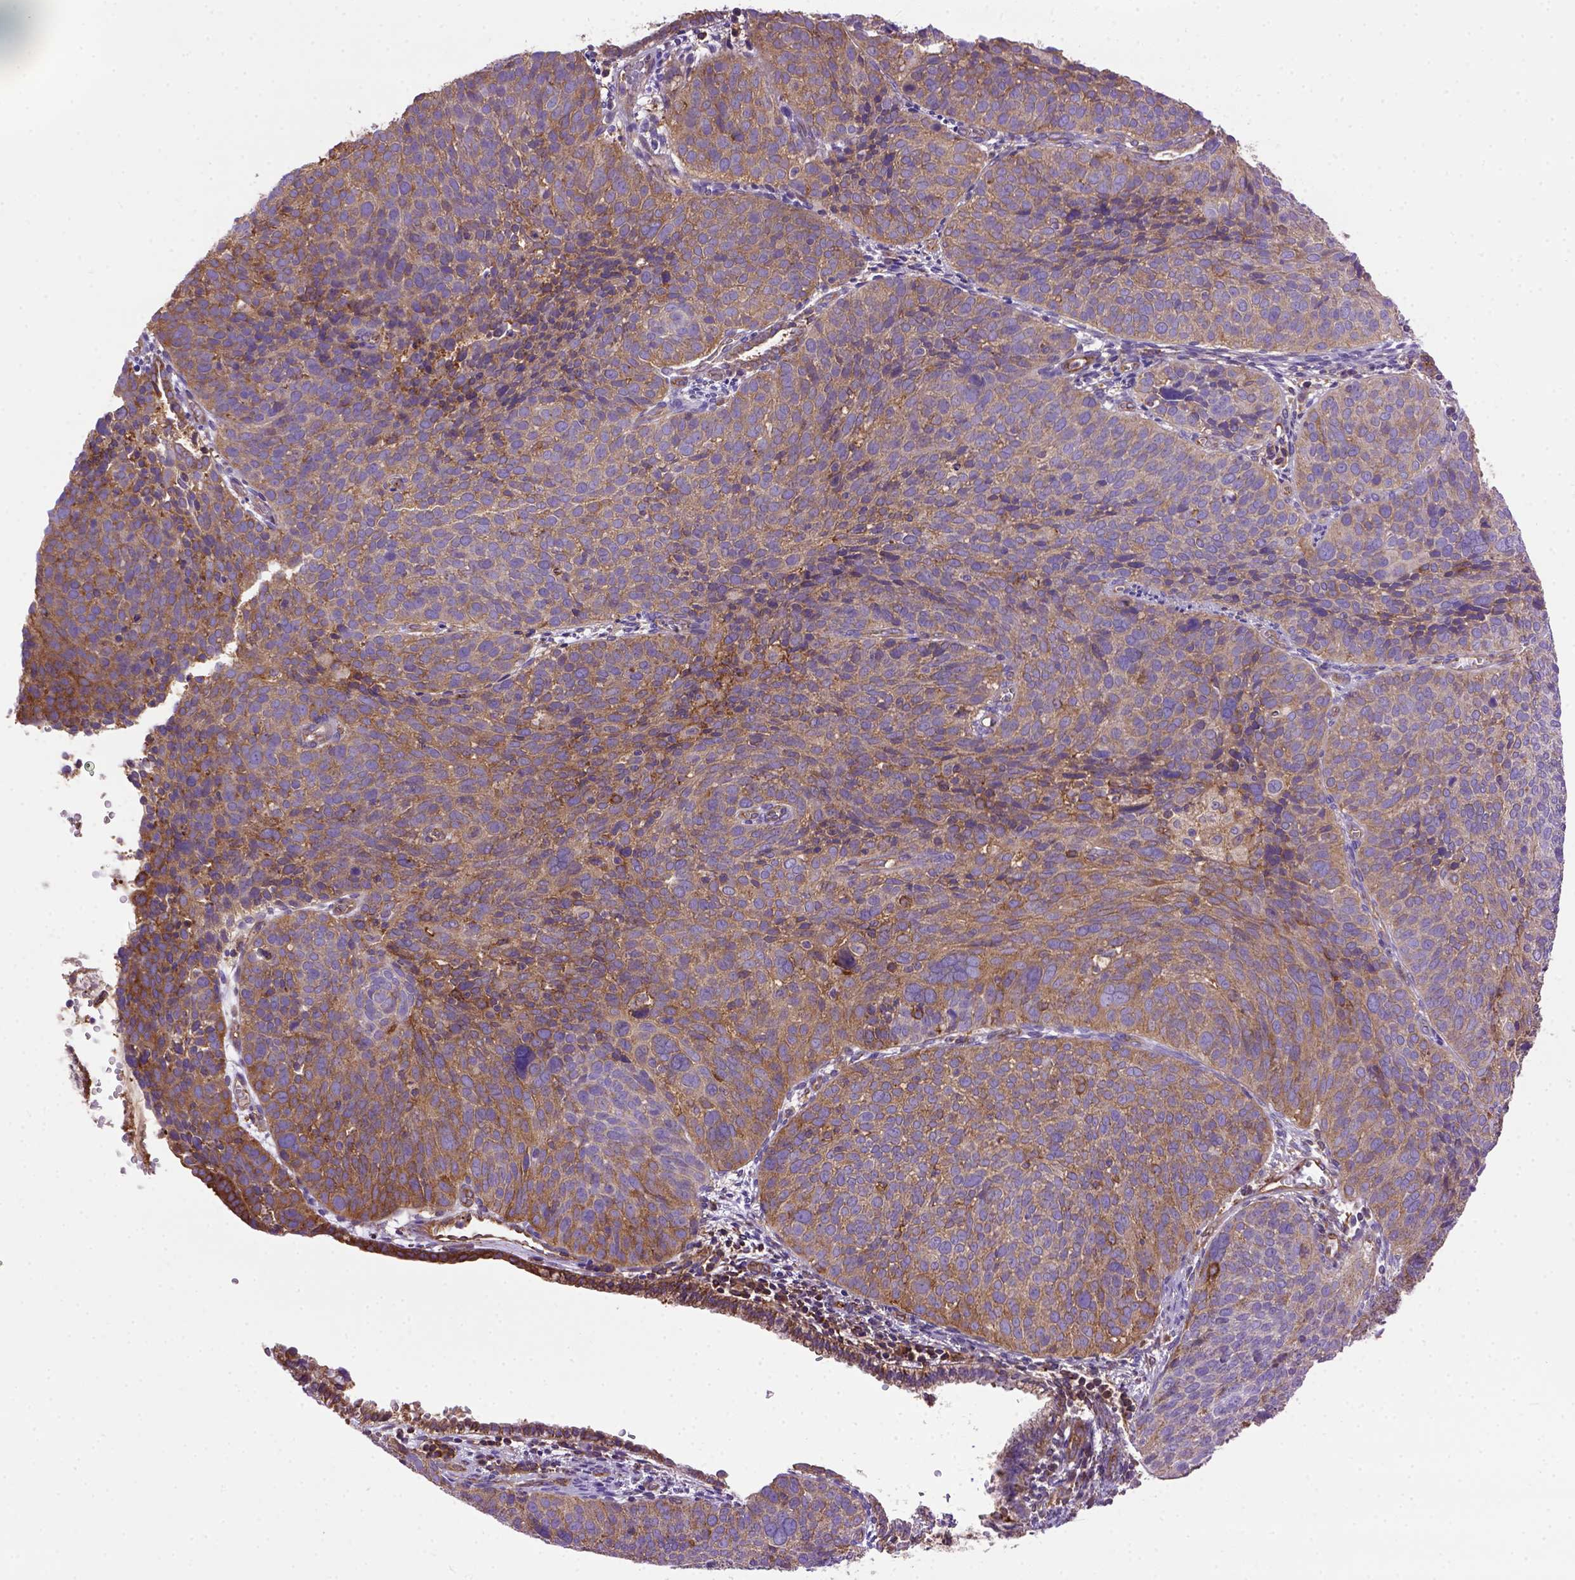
{"staining": {"intensity": "moderate", "quantity": ">75%", "location": "cytoplasmic/membranous"}, "tissue": "cervical cancer", "cell_type": "Tumor cells", "image_type": "cancer", "snomed": [{"axis": "morphology", "description": "Squamous cell carcinoma, NOS"}, {"axis": "topography", "description": "Cervix"}], "caption": "Moderate cytoplasmic/membranous positivity for a protein is identified in about >75% of tumor cells of squamous cell carcinoma (cervical) using immunohistochemistry (IHC).", "gene": "MVP", "patient": {"sex": "female", "age": 39}}